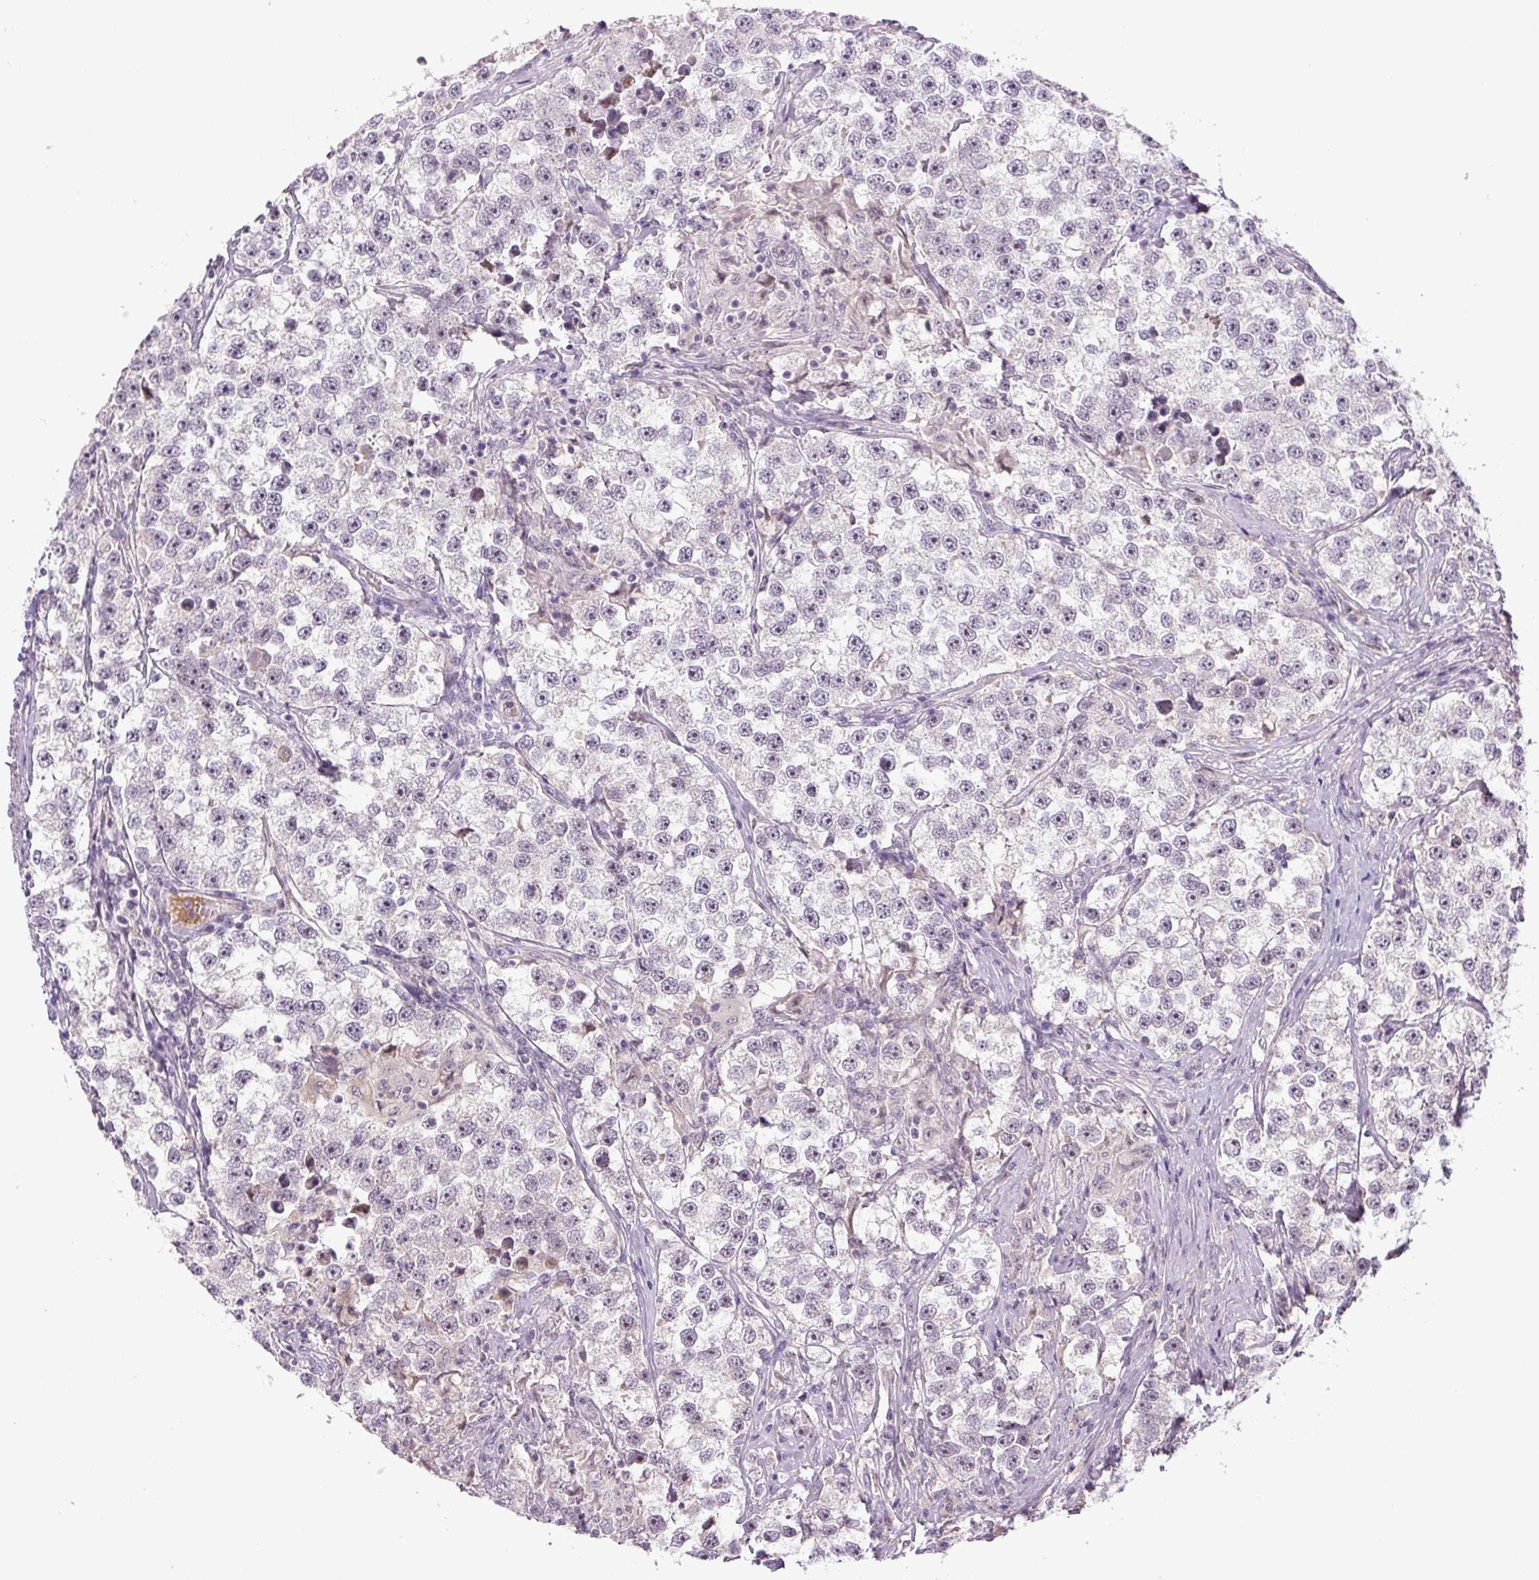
{"staining": {"intensity": "negative", "quantity": "none", "location": "none"}, "tissue": "testis cancer", "cell_type": "Tumor cells", "image_type": "cancer", "snomed": [{"axis": "morphology", "description": "Seminoma, NOS"}, {"axis": "topography", "description": "Testis"}], "caption": "Seminoma (testis) stained for a protein using IHC displays no staining tumor cells.", "gene": "SGF29", "patient": {"sex": "male", "age": 46}}